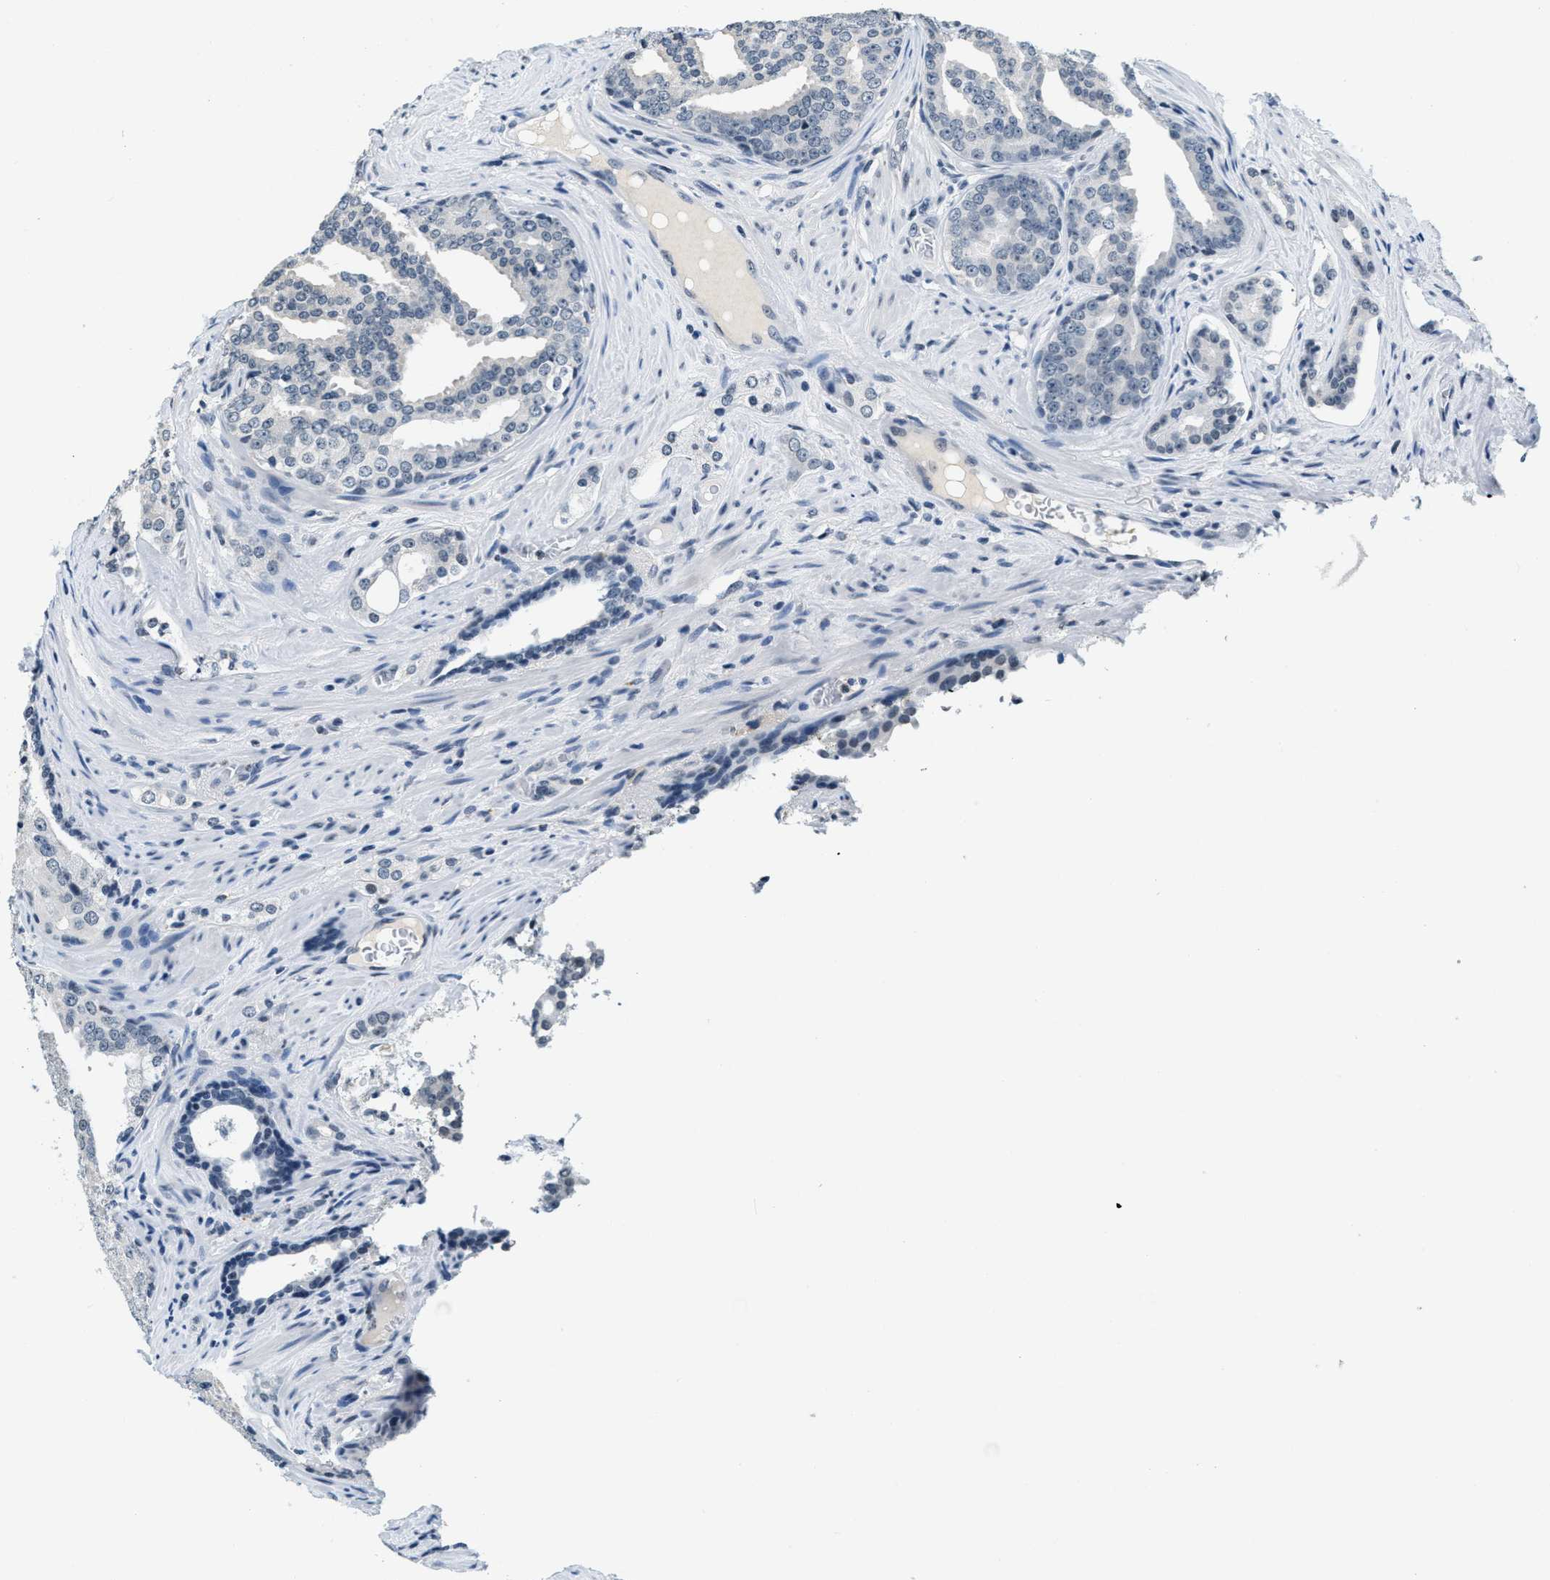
{"staining": {"intensity": "negative", "quantity": "none", "location": "none"}, "tissue": "prostate cancer", "cell_type": "Tumor cells", "image_type": "cancer", "snomed": [{"axis": "morphology", "description": "Adenocarcinoma, High grade"}, {"axis": "topography", "description": "Prostate"}], "caption": "Human prostate cancer (adenocarcinoma (high-grade)) stained for a protein using immunohistochemistry exhibits no expression in tumor cells.", "gene": "CA4", "patient": {"sex": "male", "age": 71}}